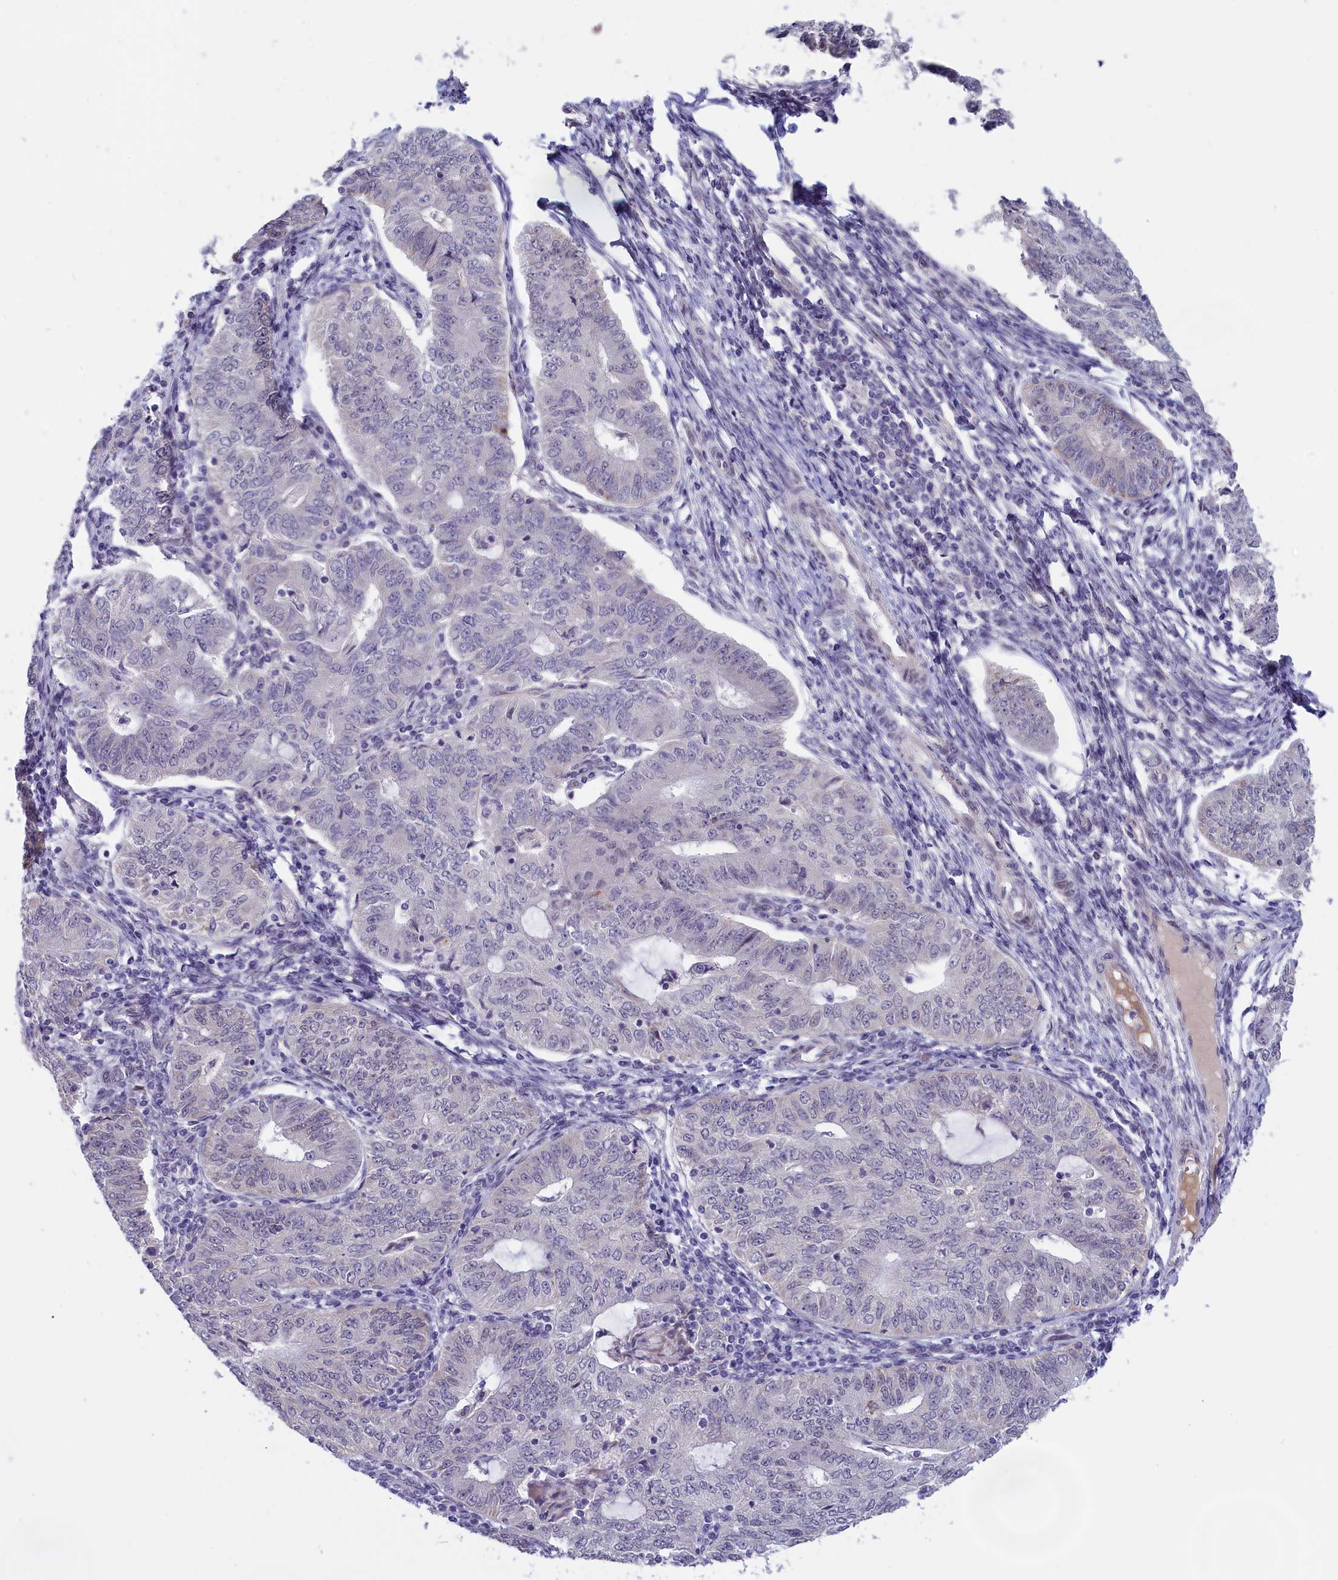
{"staining": {"intensity": "negative", "quantity": "none", "location": "none"}, "tissue": "endometrial cancer", "cell_type": "Tumor cells", "image_type": "cancer", "snomed": [{"axis": "morphology", "description": "Adenocarcinoma, NOS"}, {"axis": "topography", "description": "Endometrium"}], "caption": "Immunohistochemistry (IHC) of human endometrial adenocarcinoma exhibits no expression in tumor cells. Nuclei are stained in blue.", "gene": "IGFALS", "patient": {"sex": "female", "age": 32}}